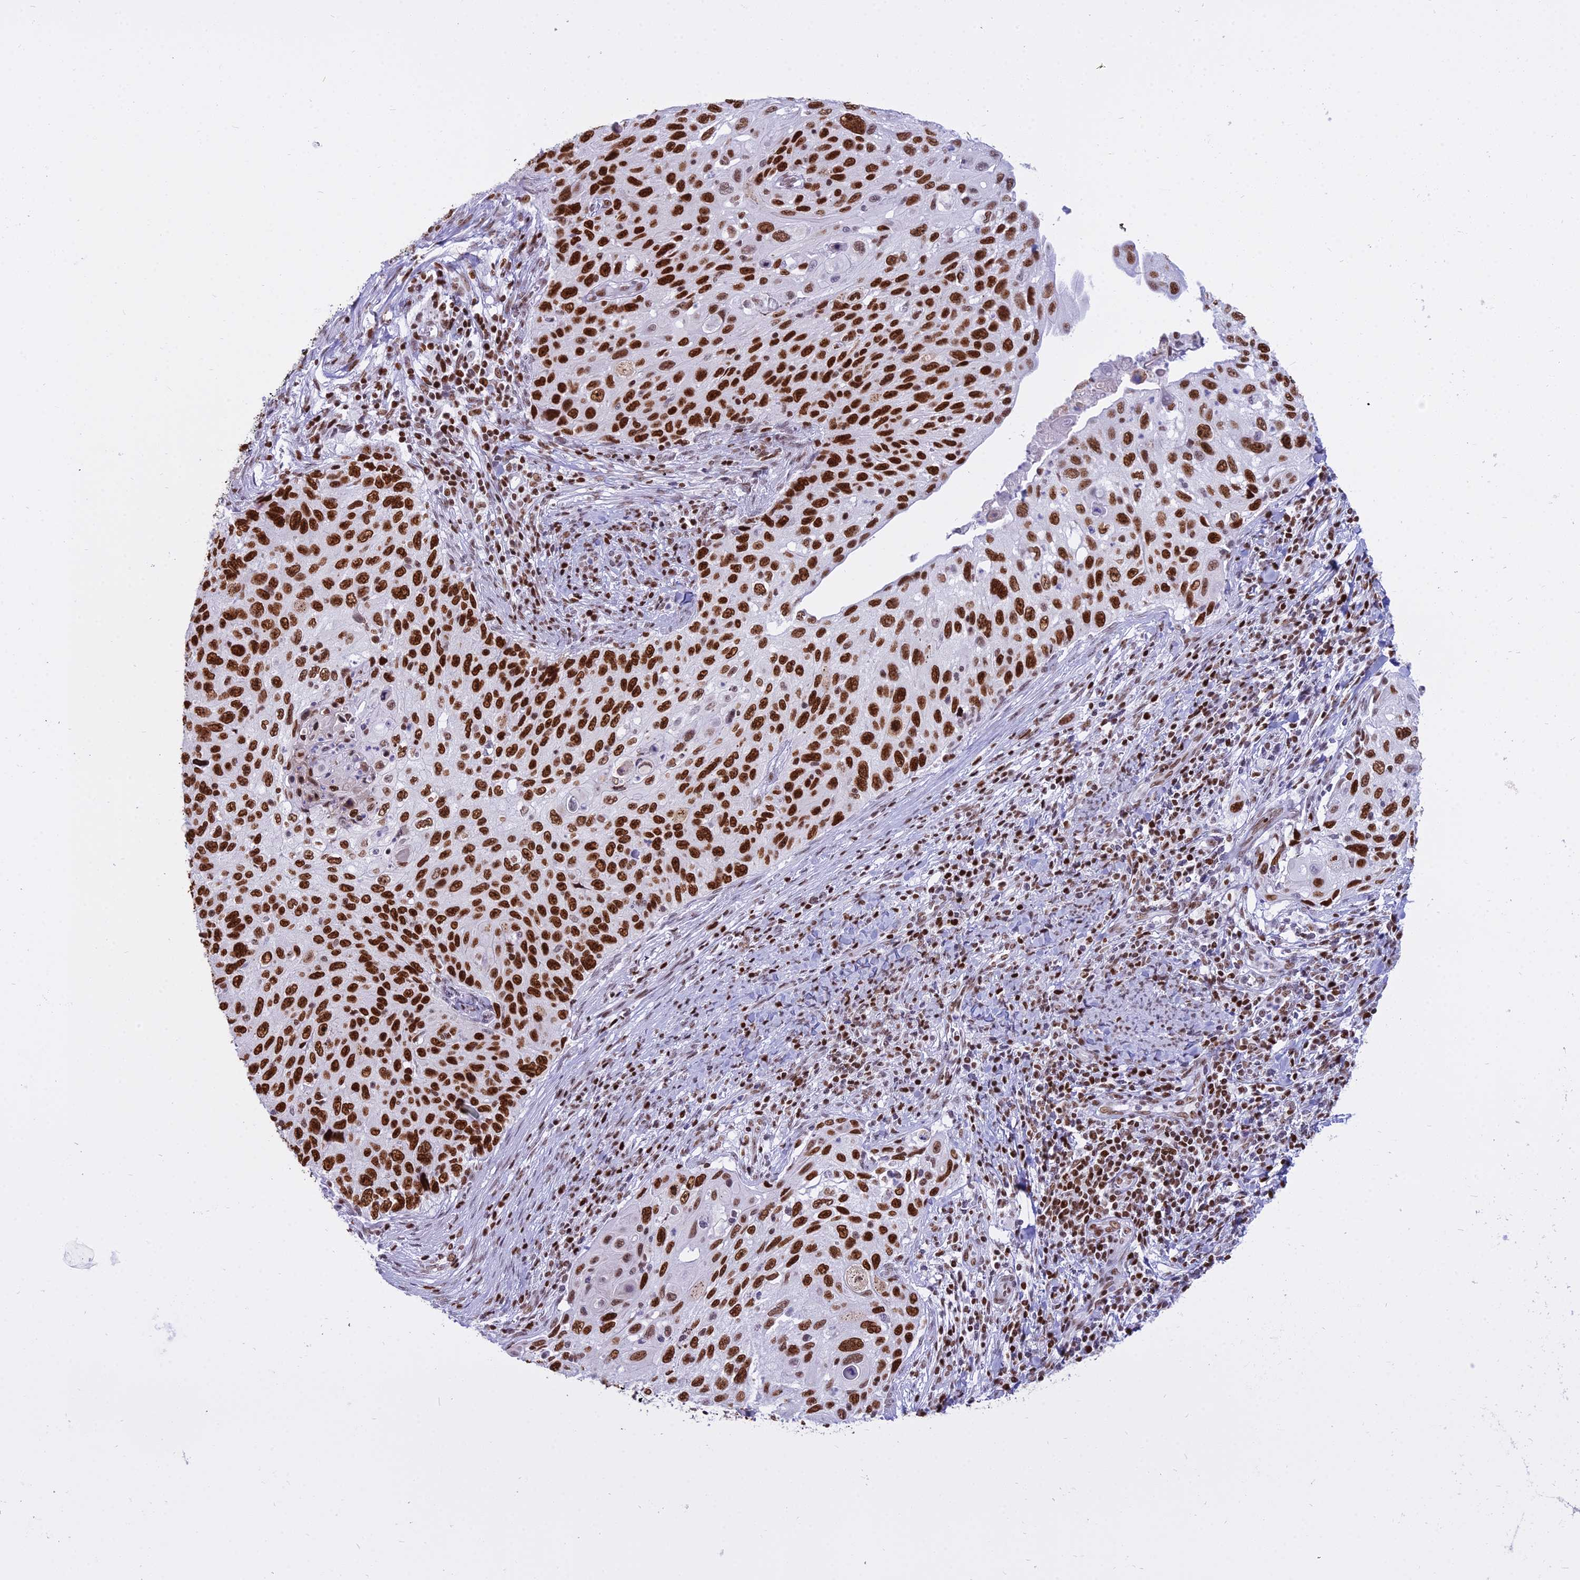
{"staining": {"intensity": "strong", "quantity": ">75%", "location": "nuclear"}, "tissue": "cervical cancer", "cell_type": "Tumor cells", "image_type": "cancer", "snomed": [{"axis": "morphology", "description": "Squamous cell carcinoma, NOS"}, {"axis": "topography", "description": "Cervix"}], "caption": "Cervical squamous cell carcinoma stained with a brown dye reveals strong nuclear positive staining in approximately >75% of tumor cells.", "gene": "PARP1", "patient": {"sex": "female", "age": 70}}